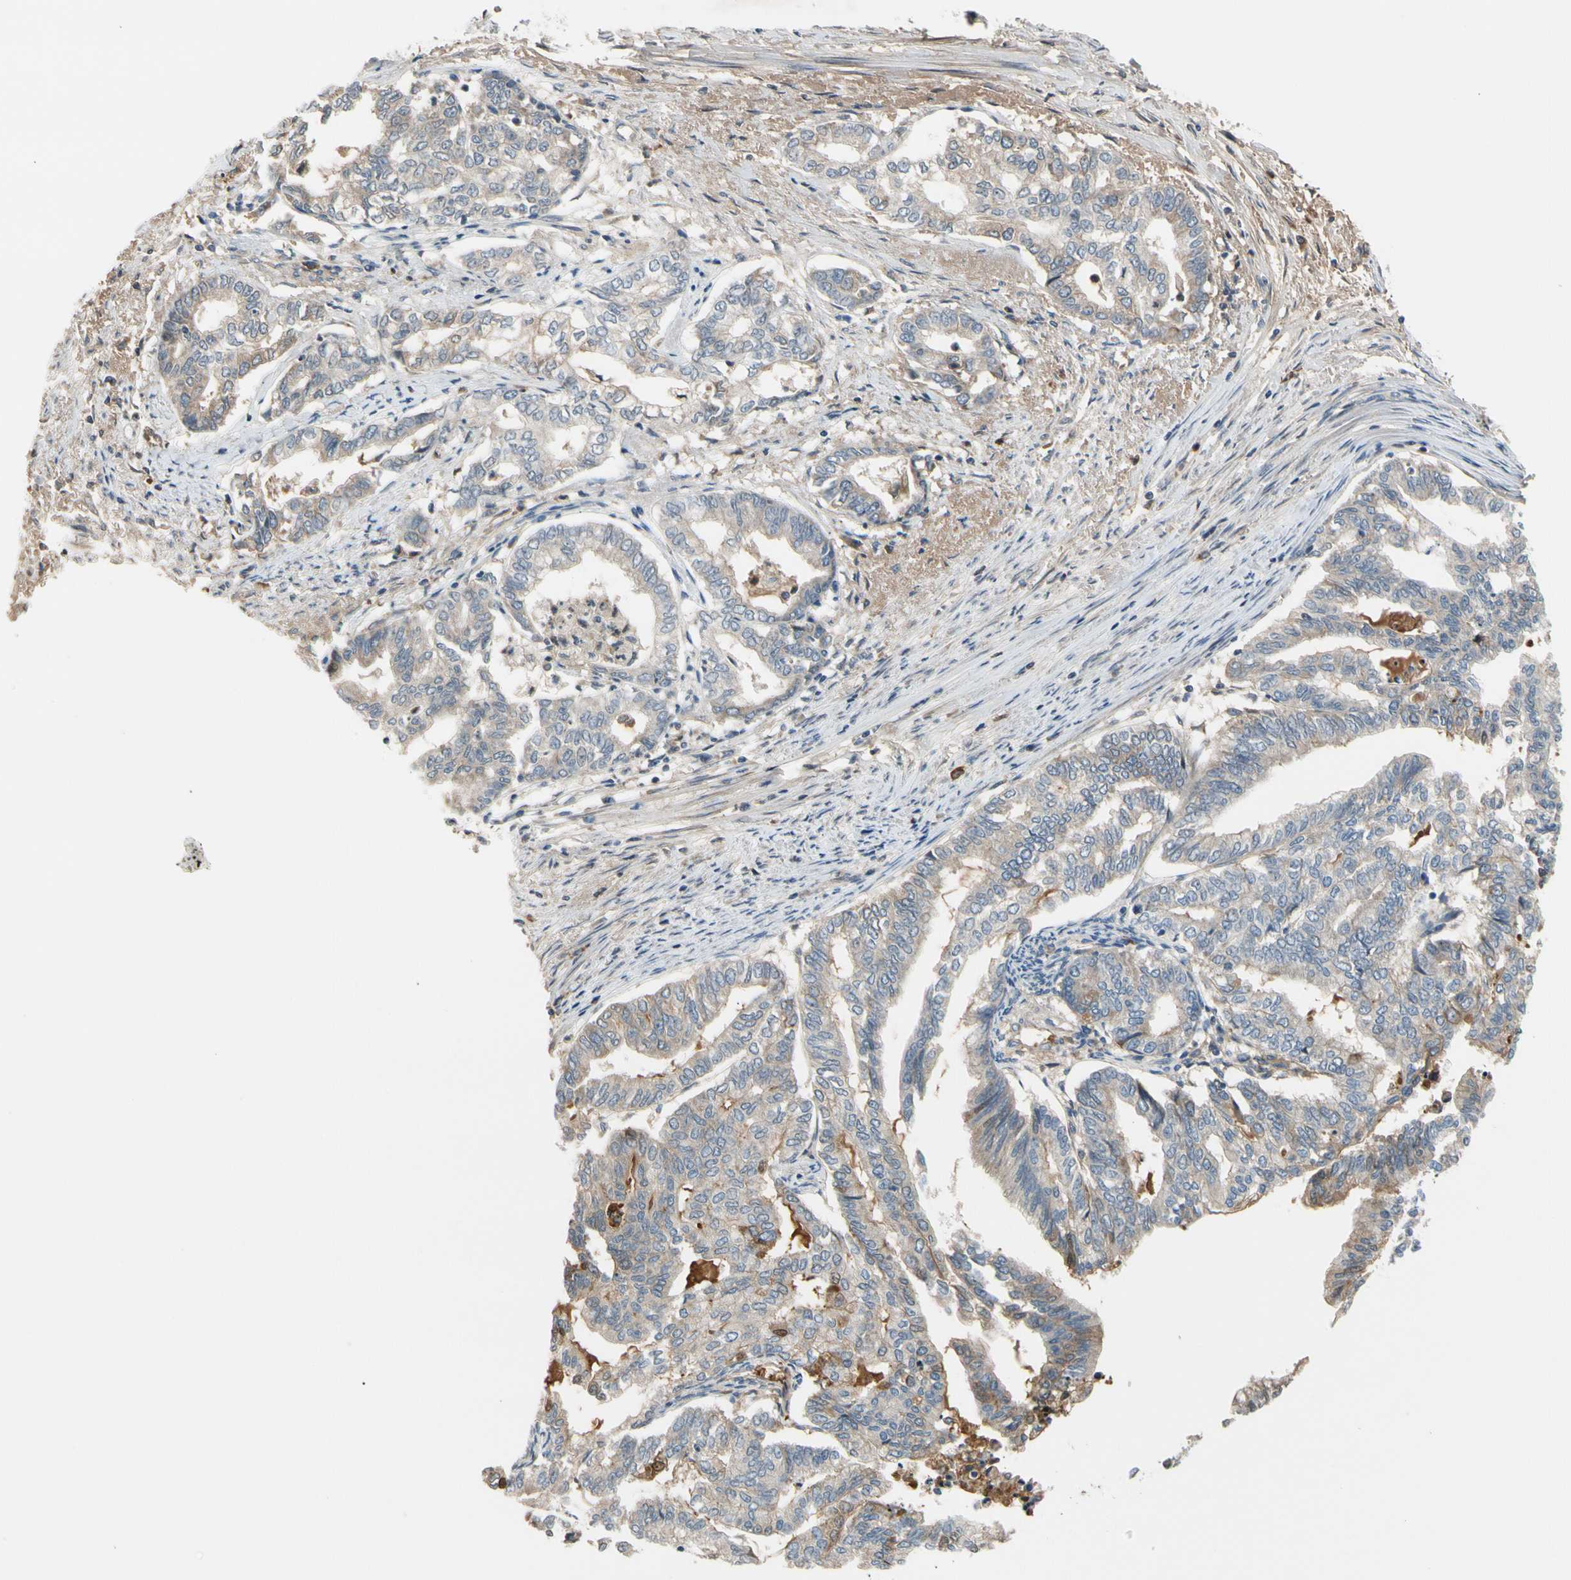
{"staining": {"intensity": "weak", "quantity": ">75%", "location": "cytoplasmic/membranous"}, "tissue": "endometrial cancer", "cell_type": "Tumor cells", "image_type": "cancer", "snomed": [{"axis": "morphology", "description": "Adenocarcinoma, NOS"}, {"axis": "topography", "description": "Endometrium"}], "caption": "About >75% of tumor cells in endometrial cancer reveal weak cytoplasmic/membranous protein positivity as visualized by brown immunohistochemical staining.", "gene": "C4A", "patient": {"sex": "female", "age": 79}}